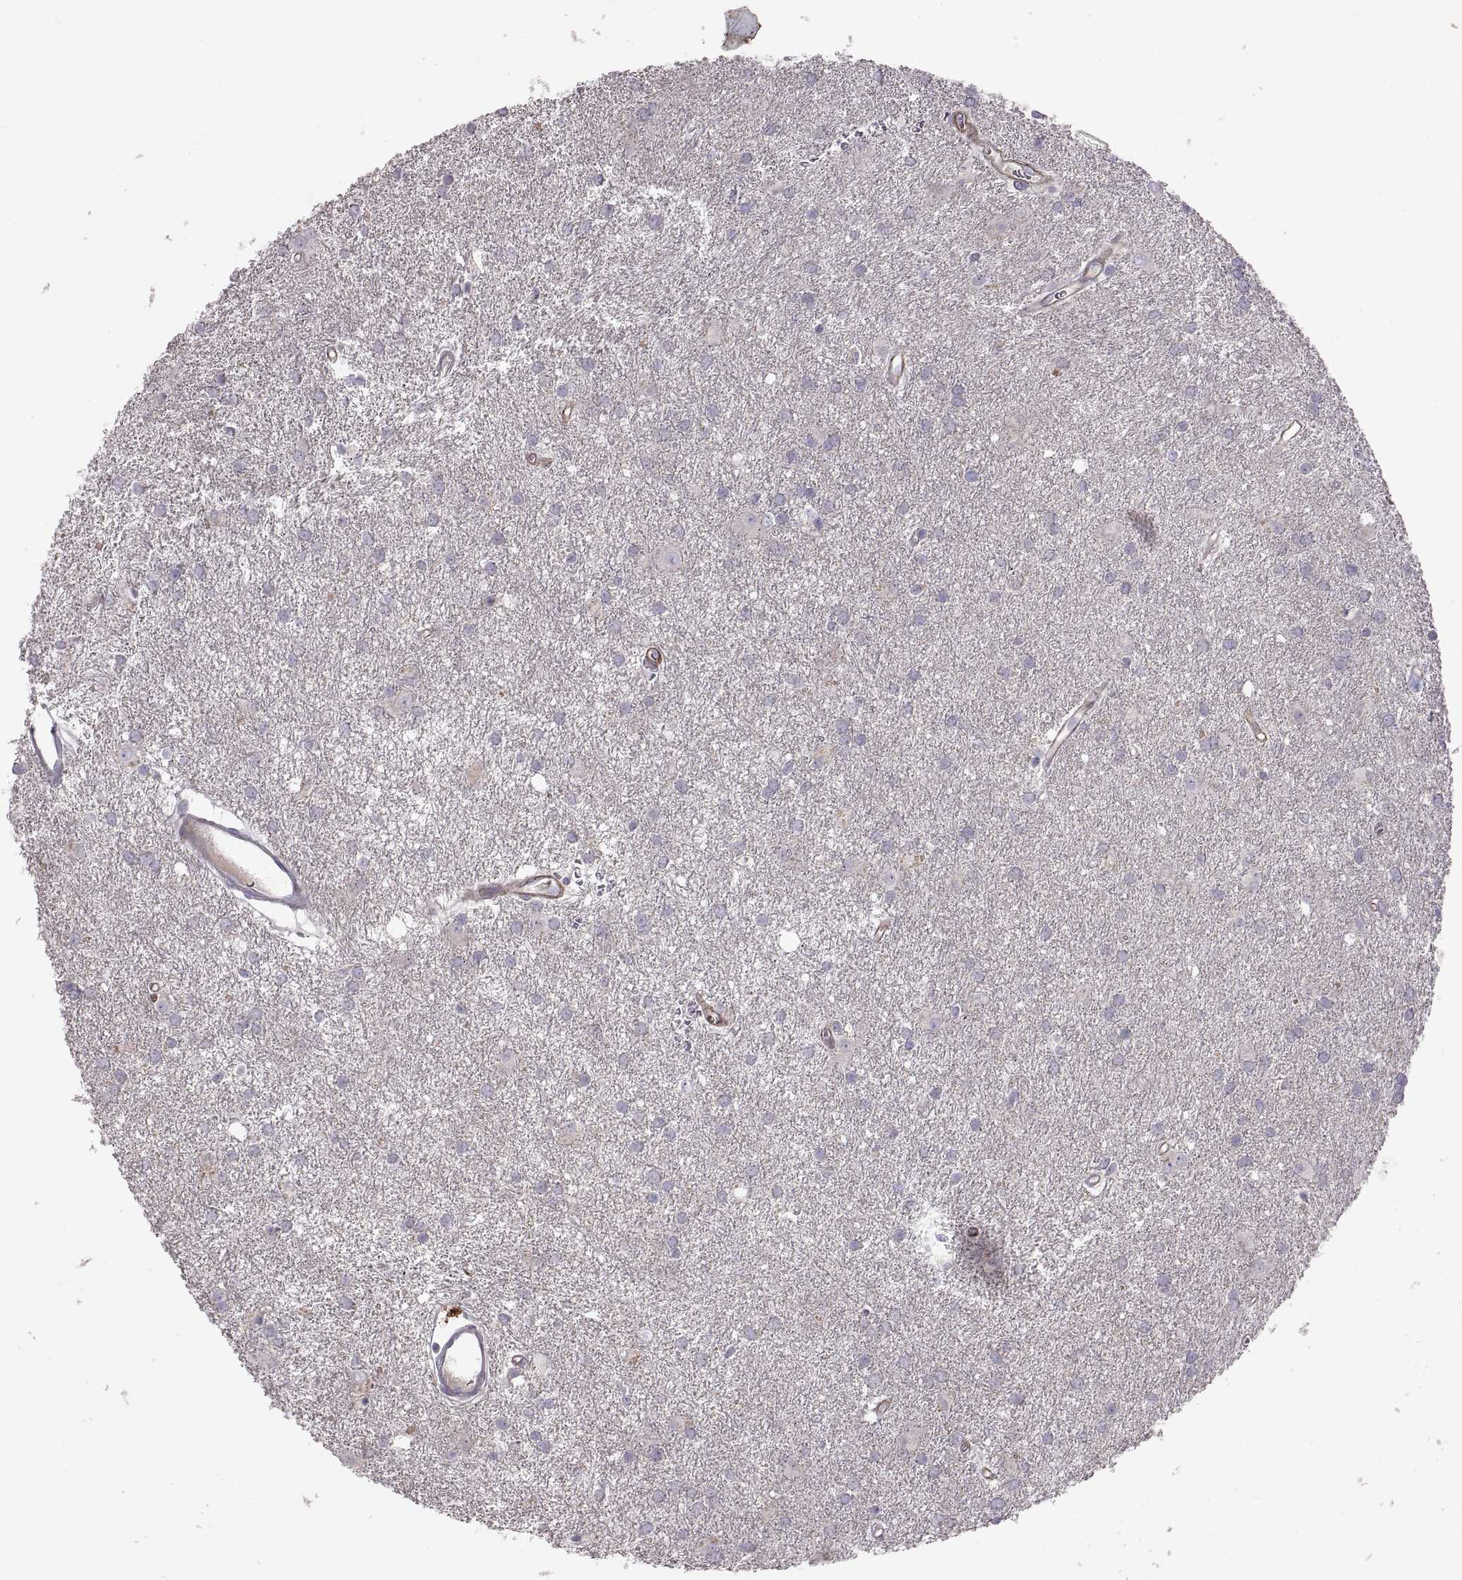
{"staining": {"intensity": "negative", "quantity": "none", "location": "none"}, "tissue": "glioma", "cell_type": "Tumor cells", "image_type": "cancer", "snomed": [{"axis": "morphology", "description": "Glioma, malignant, Low grade"}, {"axis": "topography", "description": "Brain"}], "caption": "IHC of human low-grade glioma (malignant) exhibits no positivity in tumor cells.", "gene": "ARSL", "patient": {"sex": "male", "age": 58}}